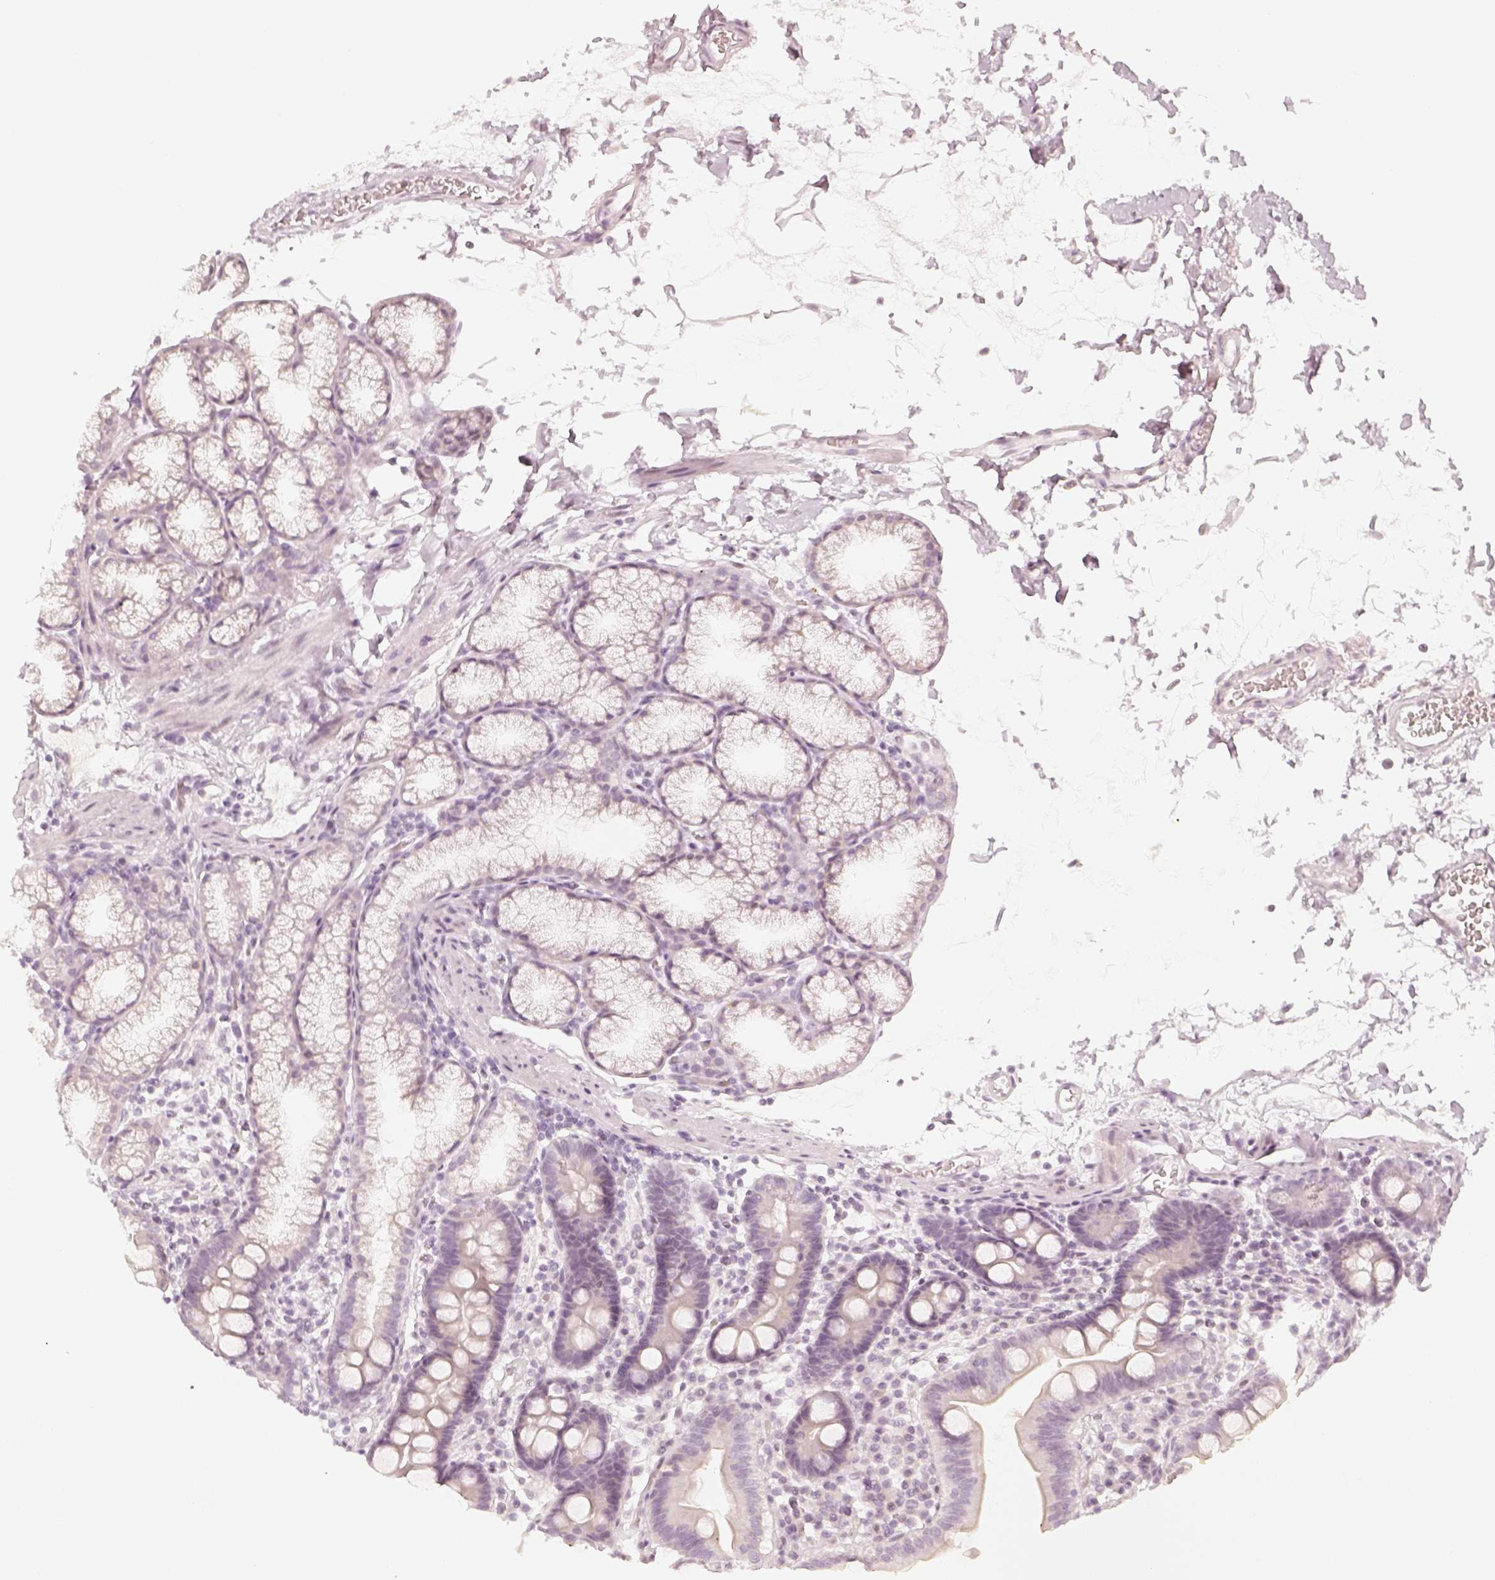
{"staining": {"intensity": "negative", "quantity": "none", "location": "none"}, "tissue": "duodenum", "cell_type": "Glandular cells", "image_type": "normal", "snomed": [{"axis": "morphology", "description": "Normal tissue, NOS"}, {"axis": "topography", "description": "Pancreas"}, {"axis": "topography", "description": "Duodenum"}], "caption": "Immunohistochemistry histopathology image of normal duodenum stained for a protein (brown), which exhibits no staining in glandular cells.", "gene": "KRTAP2", "patient": {"sex": "male", "age": 59}}